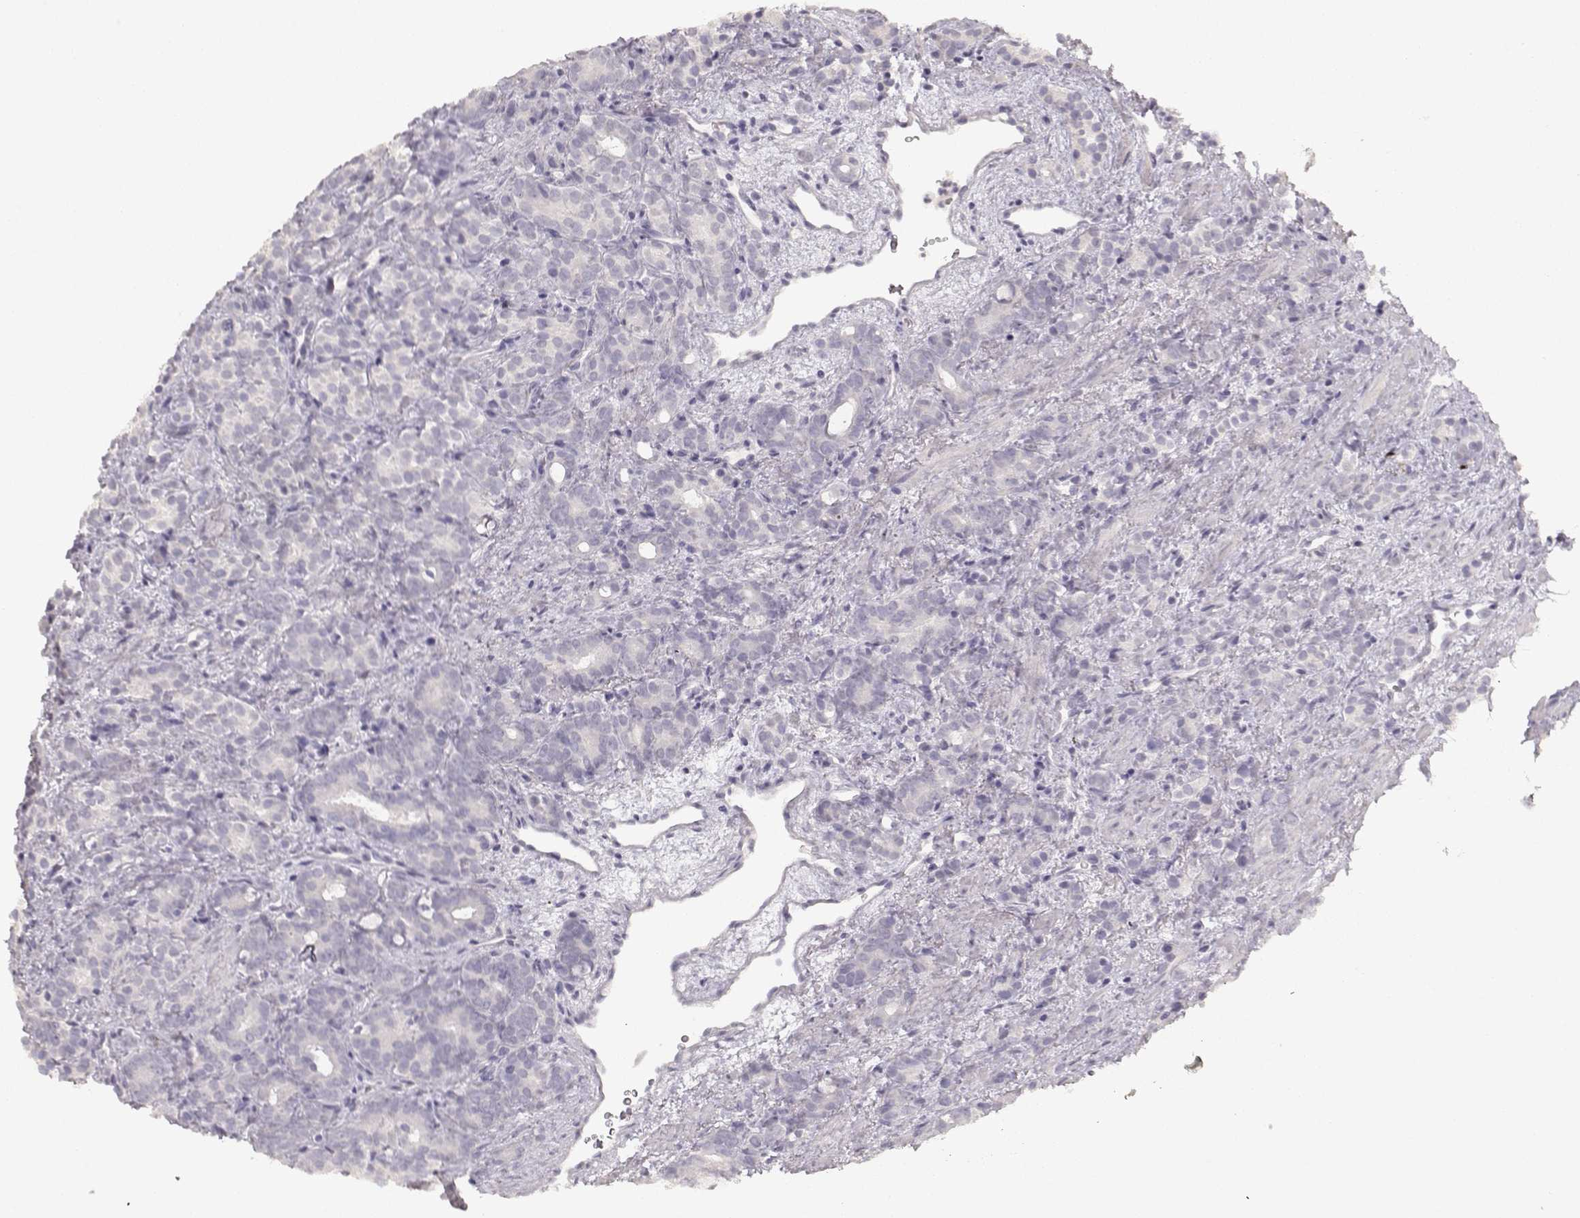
{"staining": {"intensity": "negative", "quantity": "none", "location": "none"}, "tissue": "prostate cancer", "cell_type": "Tumor cells", "image_type": "cancer", "snomed": [{"axis": "morphology", "description": "Adenocarcinoma, High grade"}, {"axis": "topography", "description": "Prostate"}], "caption": "Tumor cells show no significant staining in prostate cancer (high-grade adenocarcinoma).", "gene": "S100B", "patient": {"sex": "male", "age": 84}}